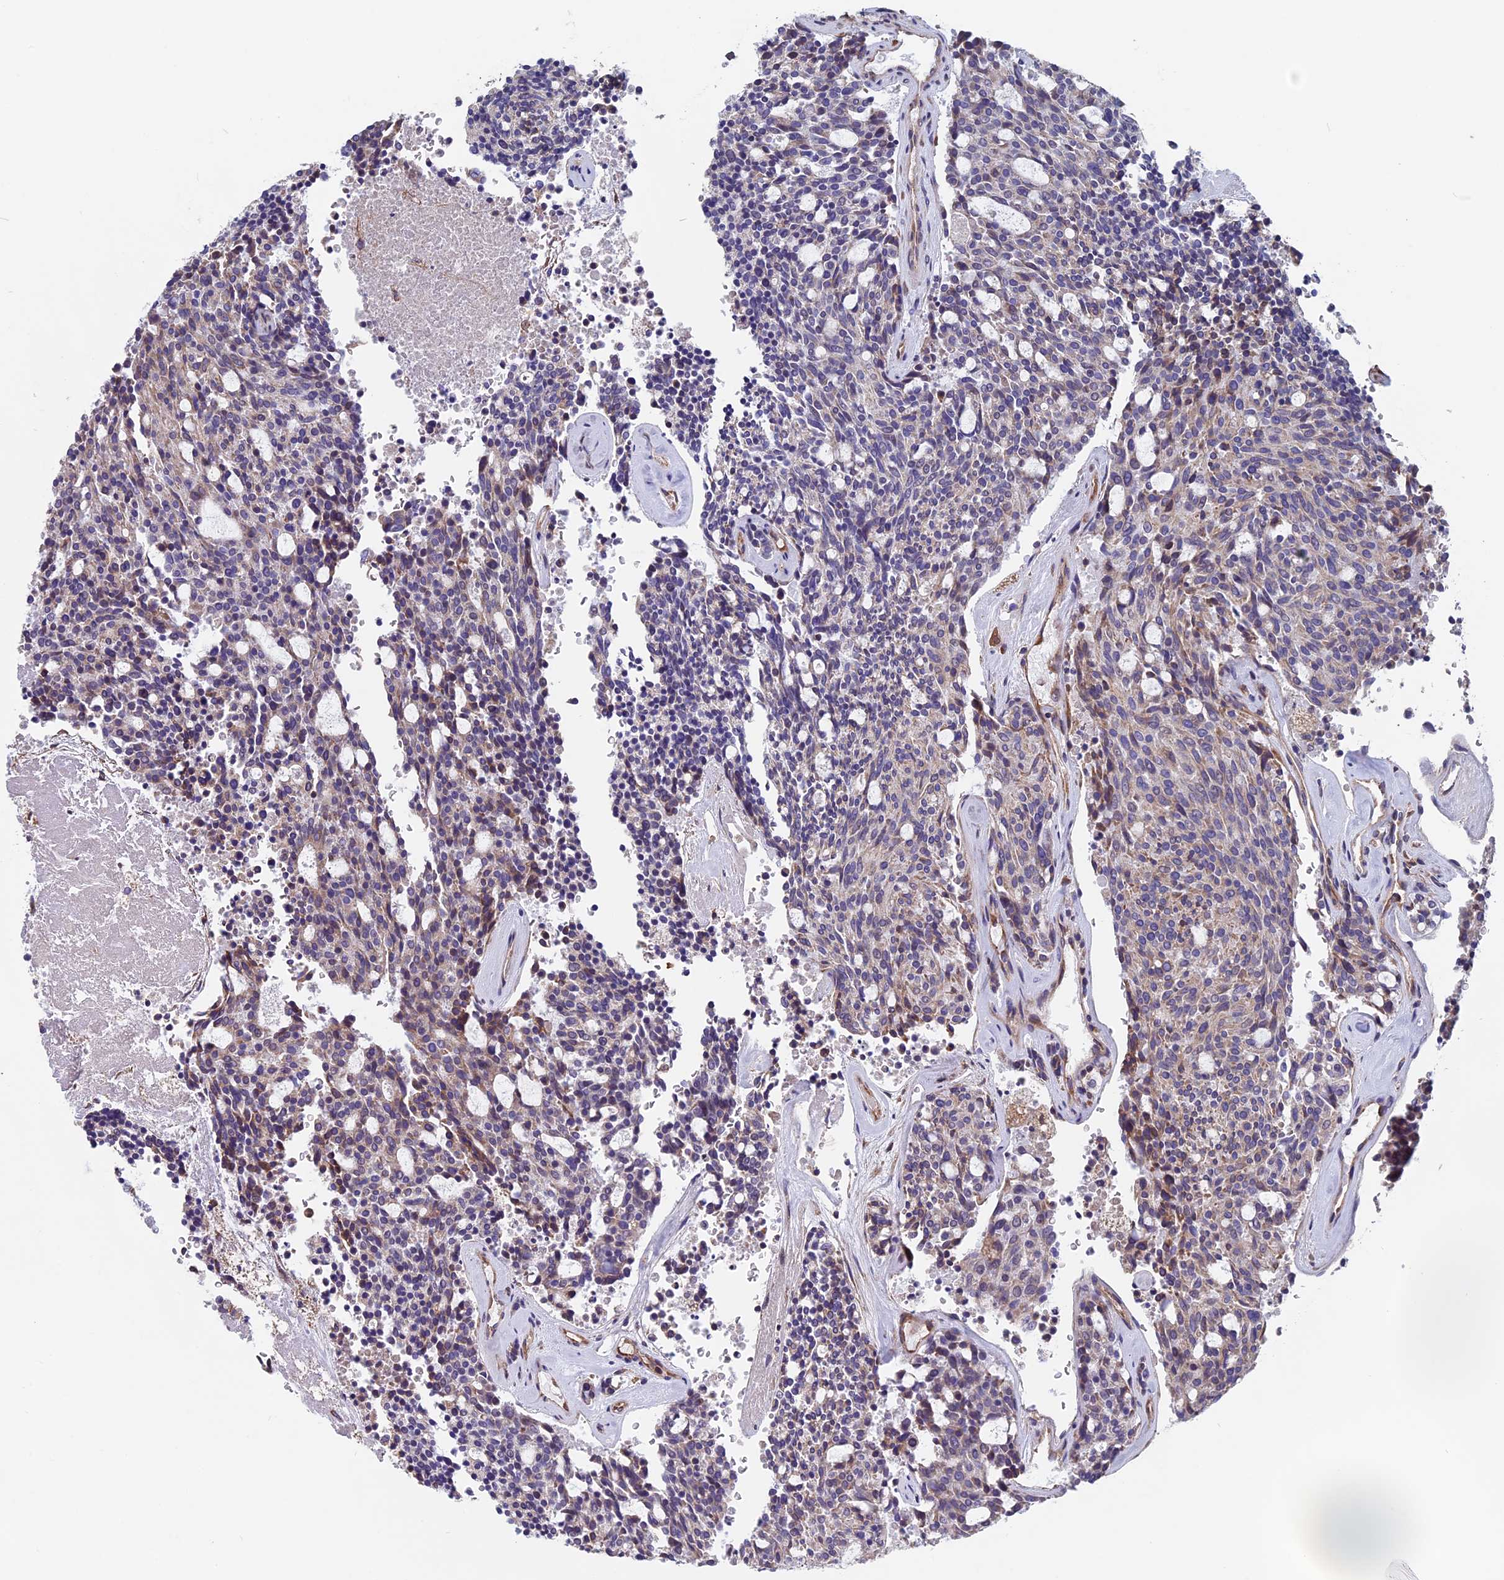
{"staining": {"intensity": "weak", "quantity": "<25%", "location": "cytoplasmic/membranous"}, "tissue": "carcinoid", "cell_type": "Tumor cells", "image_type": "cancer", "snomed": [{"axis": "morphology", "description": "Carcinoid, malignant, NOS"}, {"axis": "topography", "description": "Pancreas"}], "caption": "Immunohistochemistry histopathology image of neoplastic tissue: malignant carcinoid stained with DAB reveals no significant protein expression in tumor cells. (DAB IHC visualized using brightfield microscopy, high magnification).", "gene": "CCDC153", "patient": {"sex": "female", "age": 54}}